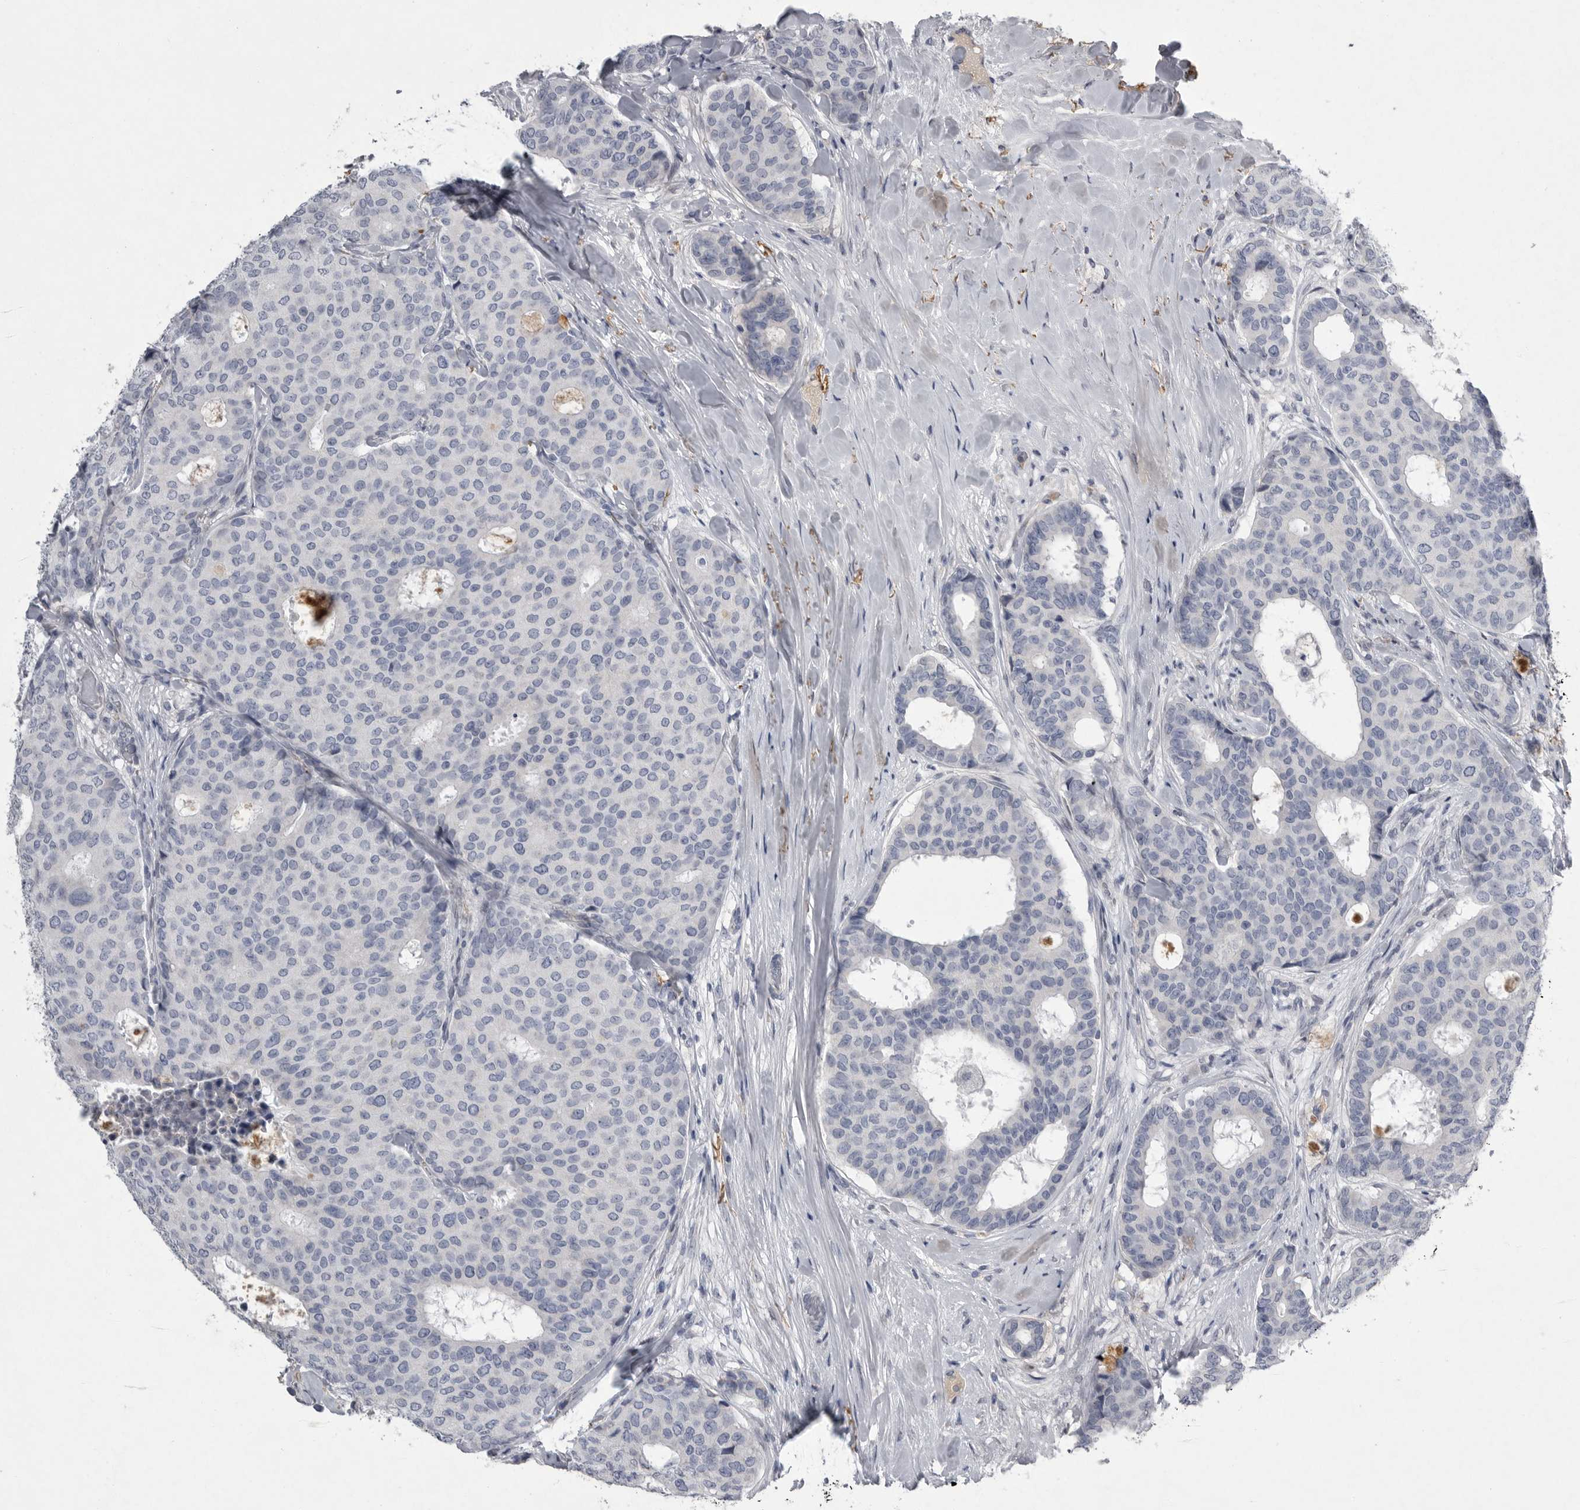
{"staining": {"intensity": "negative", "quantity": "none", "location": "none"}, "tissue": "breast cancer", "cell_type": "Tumor cells", "image_type": "cancer", "snomed": [{"axis": "morphology", "description": "Duct carcinoma"}, {"axis": "topography", "description": "Breast"}], "caption": "Protein analysis of breast infiltrating ductal carcinoma shows no significant positivity in tumor cells.", "gene": "CRP", "patient": {"sex": "female", "age": 75}}